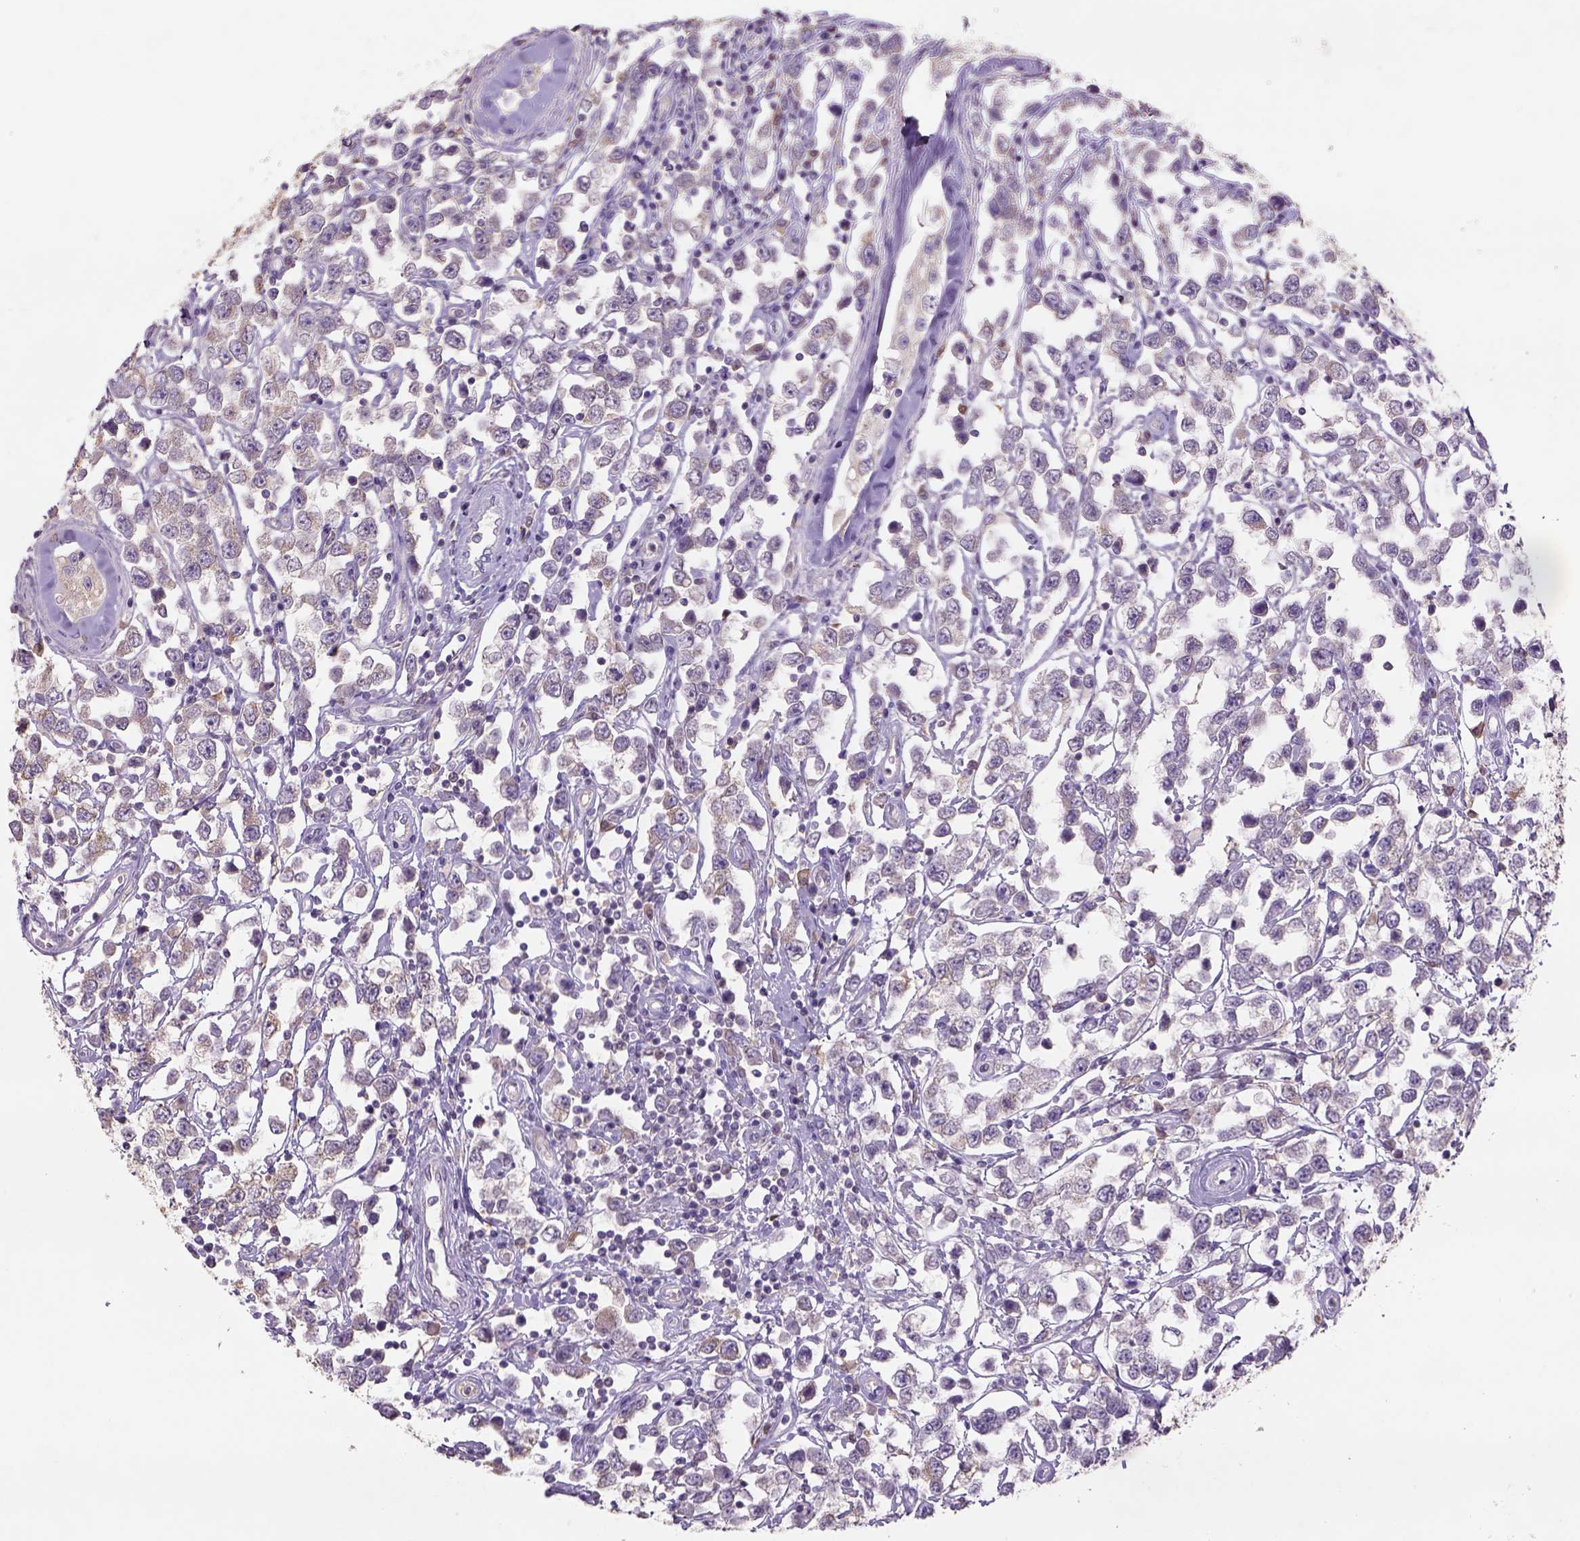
{"staining": {"intensity": "negative", "quantity": "none", "location": "none"}, "tissue": "testis cancer", "cell_type": "Tumor cells", "image_type": "cancer", "snomed": [{"axis": "morphology", "description": "Seminoma, NOS"}, {"axis": "topography", "description": "Testis"}], "caption": "This is a histopathology image of IHC staining of testis seminoma, which shows no expression in tumor cells.", "gene": "NAALAD2", "patient": {"sex": "male", "age": 34}}